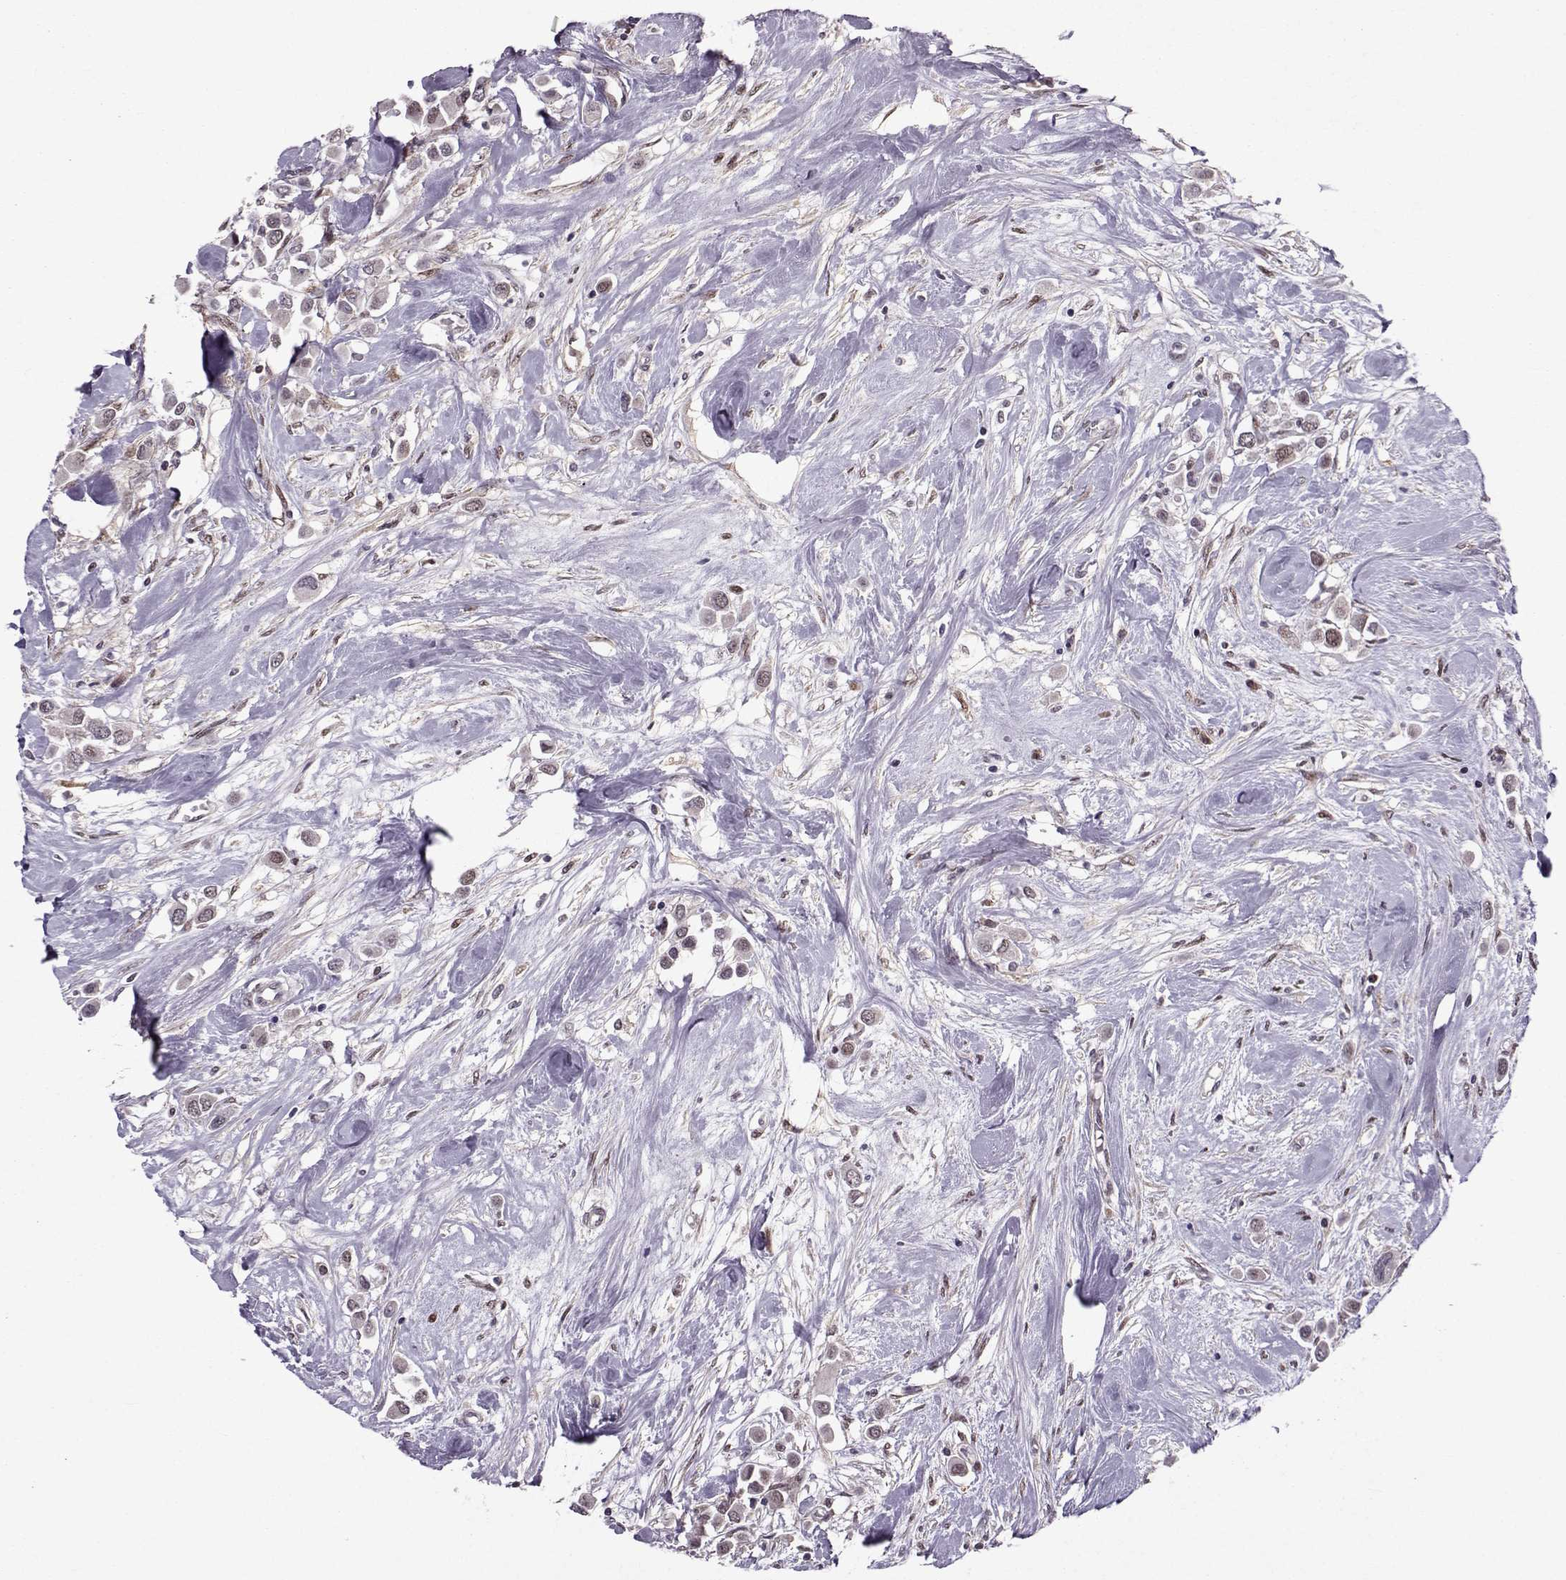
{"staining": {"intensity": "negative", "quantity": "none", "location": "none"}, "tissue": "breast cancer", "cell_type": "Tumor cells", "image_type": "cancer", "snomed": [{"axis": "morphology", "description": "Duct carcinoma"}, {"axis": "topography", "description": "Breast"}], "caption": "This is an immunohistochemistry image of breast invasive ductal carcinoma. There is no positivity in tumor cells.", "gene": "CDK4", "patient": {"sex": "female", "age": 61}}